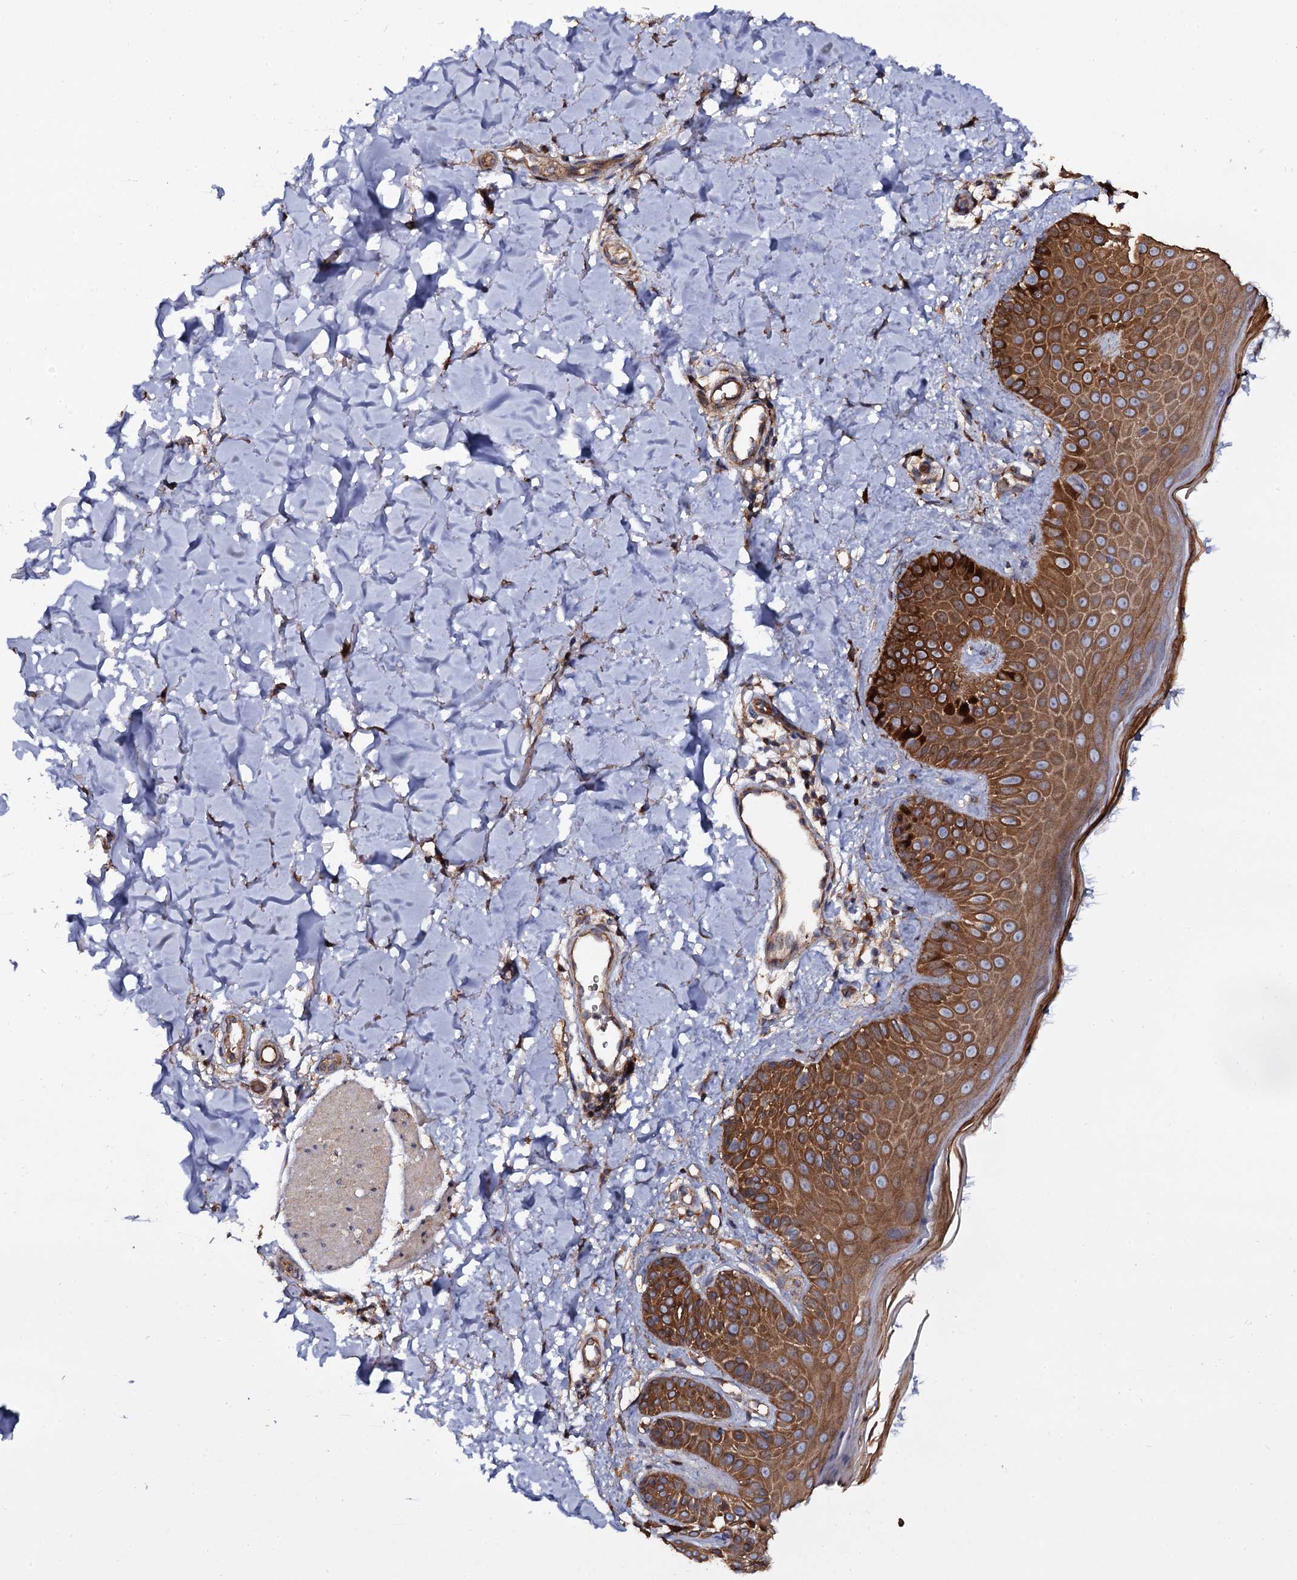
{"staining": {"intensity": "moderate", "quantity": ">75%", "location": "cytoplasmic/membranous"}, "tissue": "skin", "cell_type": "Fibroblasts", "image_type": "normal", "snomed": [{"axis": "morphology", "description": "Normal tissue, NOS"}, {"axis": "topography", "description": "Skin"}], "caption": "Moderate cytoplasmic/membranous expression is appreciated in approximately >75% of fibroblasts in unremarkable skin. Immunohistochemistry stains the protein of interest in brown and the nuclei are stained blue.", "gene": "TTC23", "patient": {"sex": "male", "age": 52}}